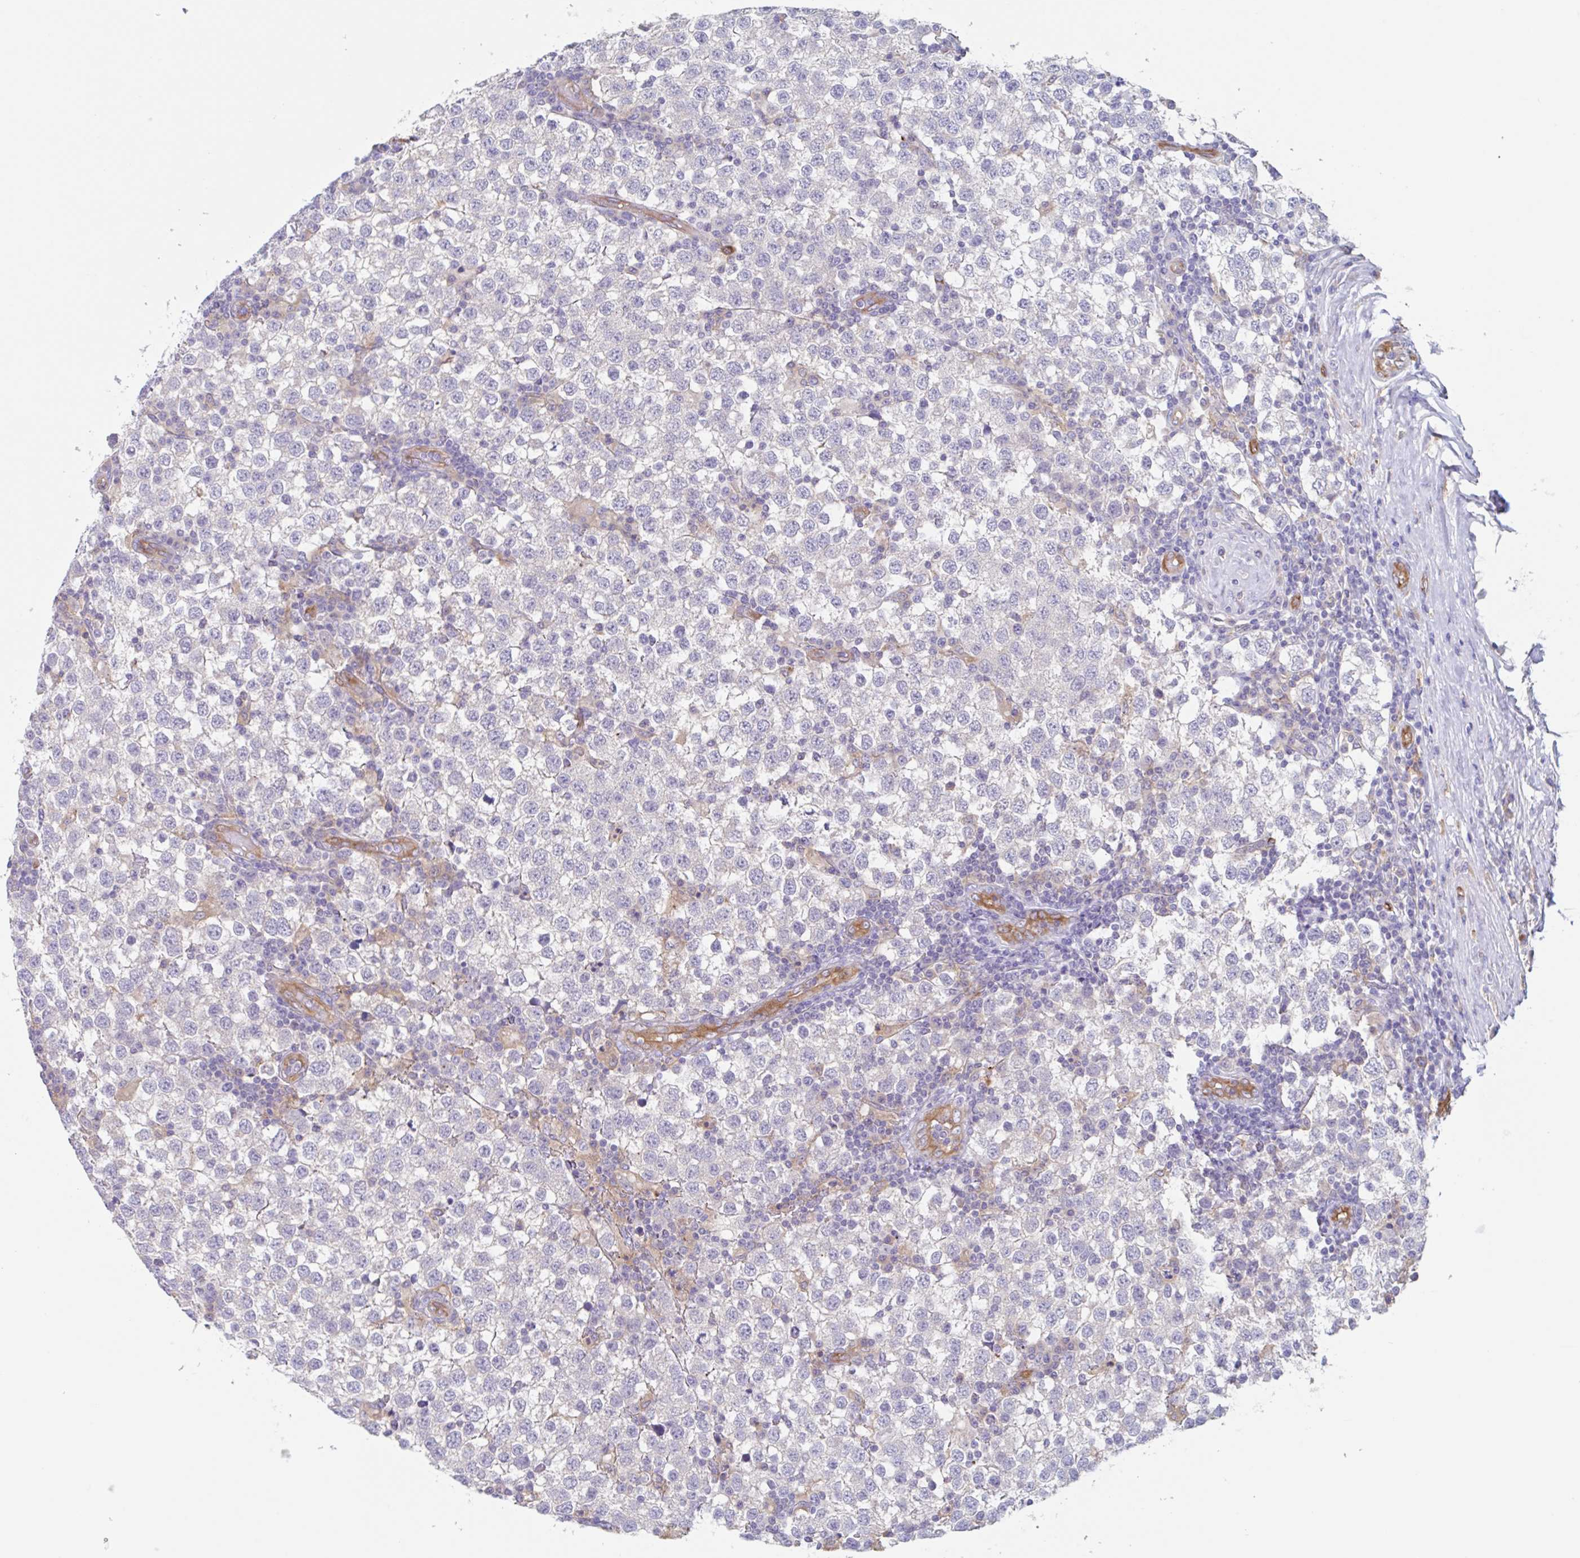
{"staining": {"intensity": "negative", "quantity": "none", "location": "none"}, "tissue": "testis cancer", "cell_type": "Tumor cells", "image_type": "cancer", "snomed": [{"axis": "morphology", "description": "Seminoma, NOS"}, {"axis": "topography", "description": "Testis"}], "caption": "A high-resolution micrograph shows immunohistochemistry staining of testis cancer, which exhibits no significant expression in tumor cells. (Brightfield microscopy of DAB IHC at high magnification).", "gene": "EHD4", "patient": {"sex": "male", "age": 34}}